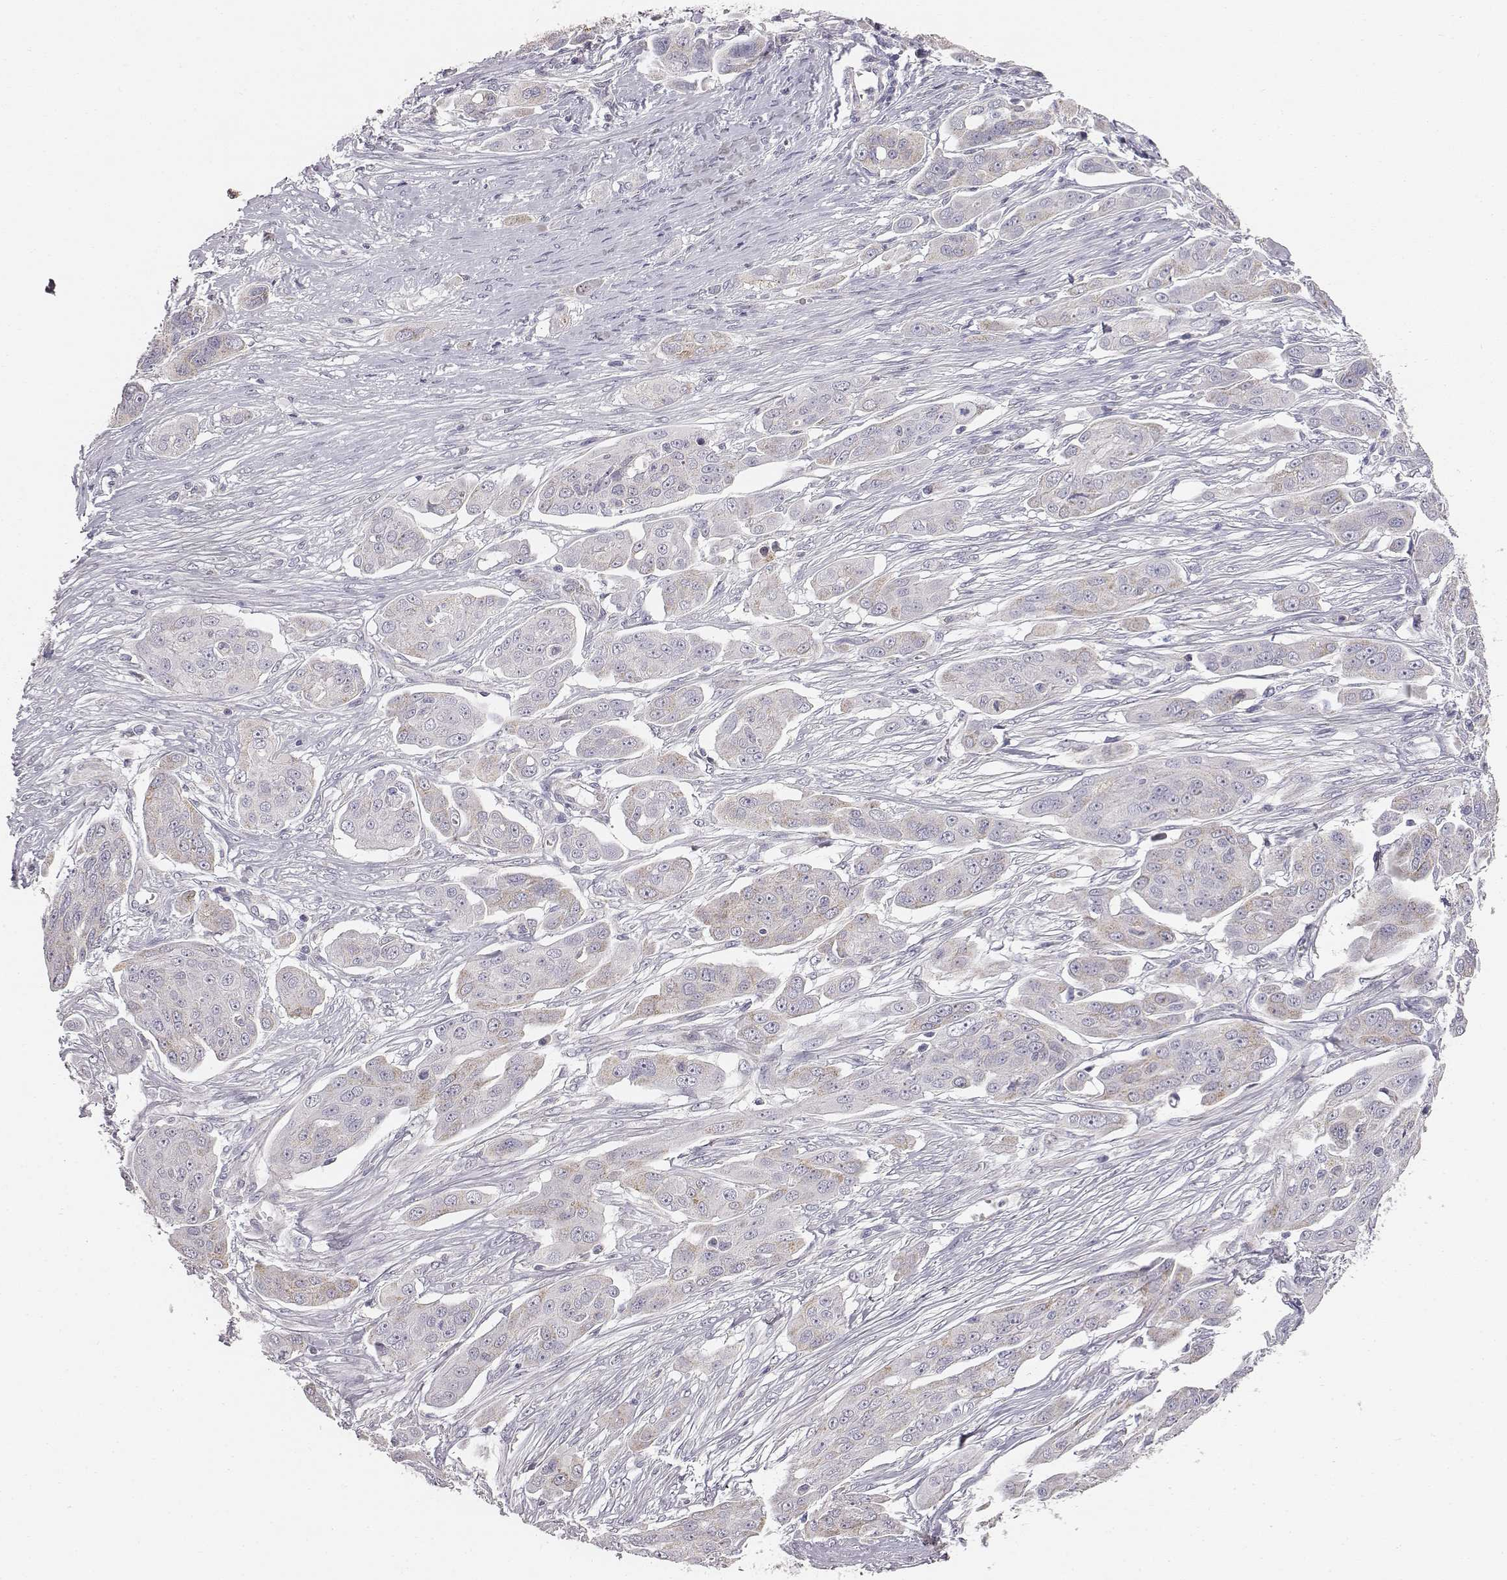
{"staining": {"intensity": "negative", "quantity": "none", "location": "none"}, "tissue": "ovarian cancer", "cell_type": "Tumor cells", "image_type": "cancer", "snomed": [{"axis": "morphology", "description": "Carcinoma, endometroid"}, {"axis": "topography", "description": "Ovary"}], "caption": "Immunohistochemistry (IHC) of human ovarian endometroid carcinoma displays no positivity in tumor cells.", "gene": "ABCD3", "patient": {"sex": "female", "age": 70}}